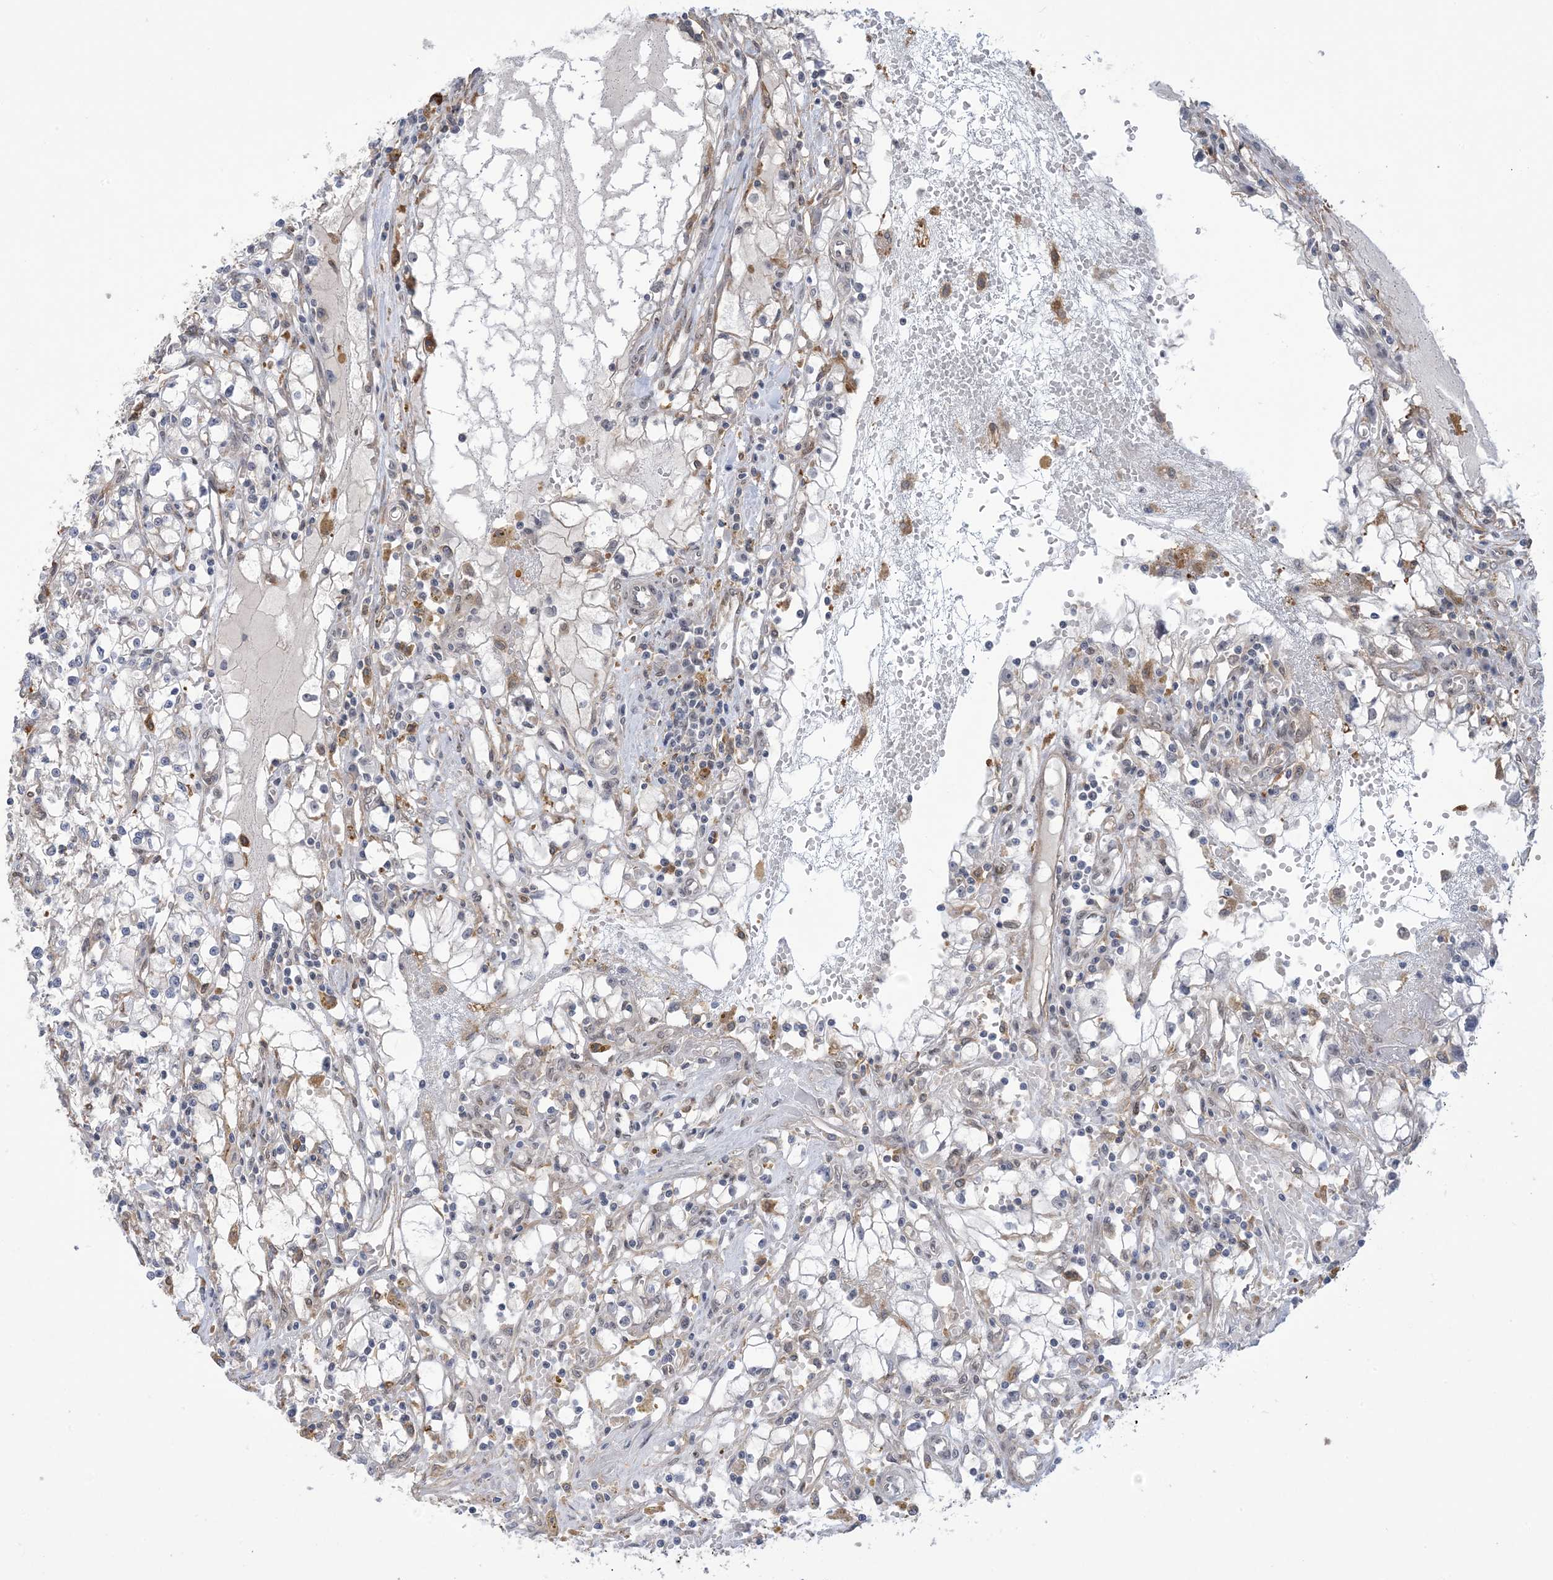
{"staining": {"intensity": "negative", "quantity": "none", "location": "none"}, "tissue": "renal cancer", "cell_type": "Tumor cells", "image_type": "cancer", "snomed": [{"axis": "morphology", "description": "Adenocarcinoma, NOS"}, {"axis": "topography", "description": "Kidney"}], "caption": "DAB (3,3'-diaminobenzidine) immunohistochemical staining of human renal cancer reveals no significant expression in tumor cells. (Stains: DAB (3,3'-diaminobenzidine) immunohistochemistry with hematoxylin counter stain, Microscopy: brightfield microscopy at high magnification).", "gene": "ZNF8", "patient": {"sex": "male", "age": 56}}